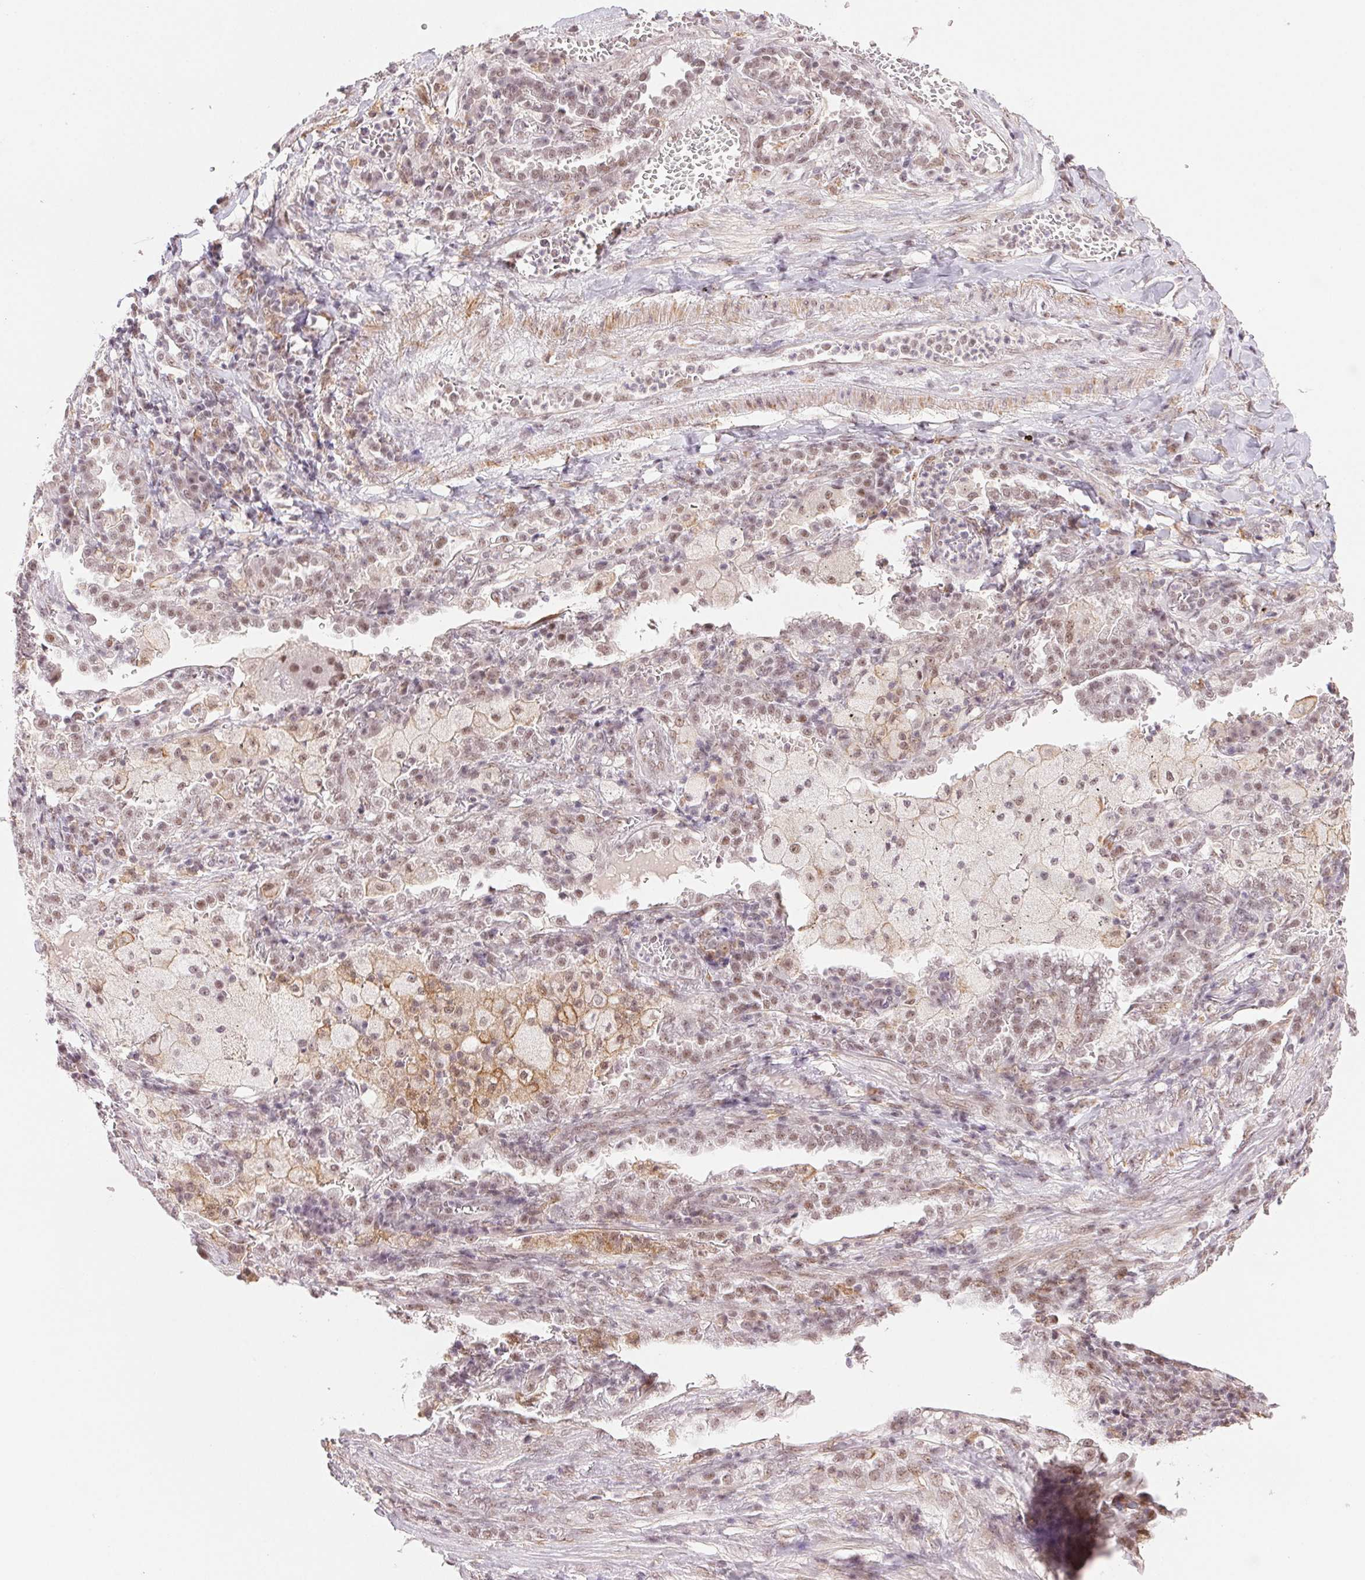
{"staining": {"intensity": "moderate", "quantity": ">75%", "location": "nuclear"}, "tissue": "lung cancer", "cell_type": "Tumor cells", "image_type": "cancer", "snomed": [{"axis": "morphology", "description": "Adenocarcinoma, NOS"}, {"axis": "topography", "description": "Lung"}], "caption": "DAB immunohistochemical staining of human lung adenocarcinoma shows moderate nuclear protein expression in about >75% of tumor cells.", "gene": "PRPF18", "patient": {"sex": "male", "age": 57}}